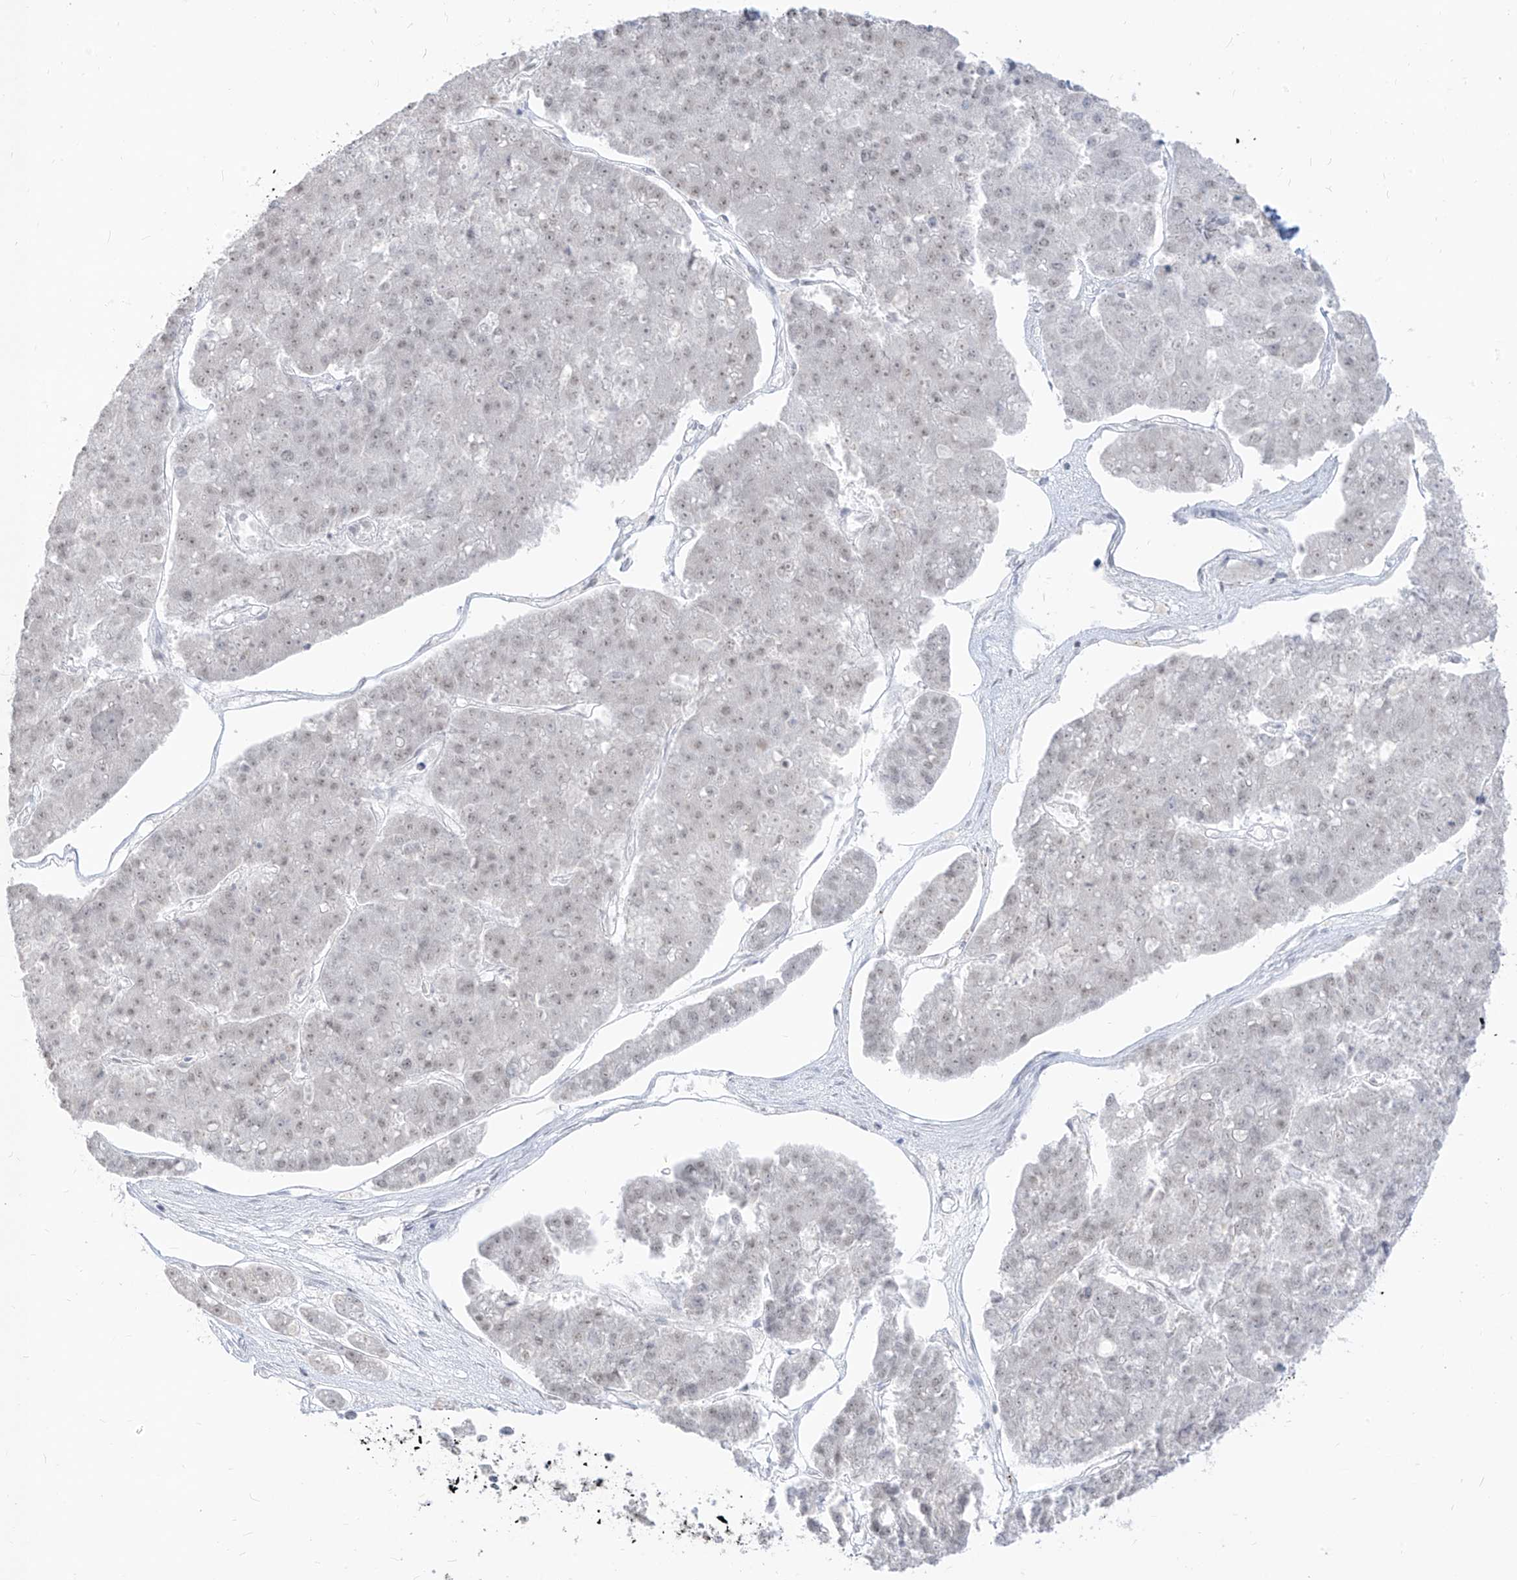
{"staining": {"intensity": "weak", "quantity": "25%-75%", "location": "nuclear"}, "tissue": "pancreatic cancer", "cell_type": "Tumor cells", "image_type": "cancer", "snomed": [{"axis": "morphology", "description": "Adenocarcinoma, NOS"}, {"axis": "topography", "description": "Pancreas"}], "caption": "A brown stain highlights weak nuclear positivity of a protein in human pancreatic cancer tumor cells.", "gene": "SUPT5H", "patient": {"sex": "male", "age": 50}}